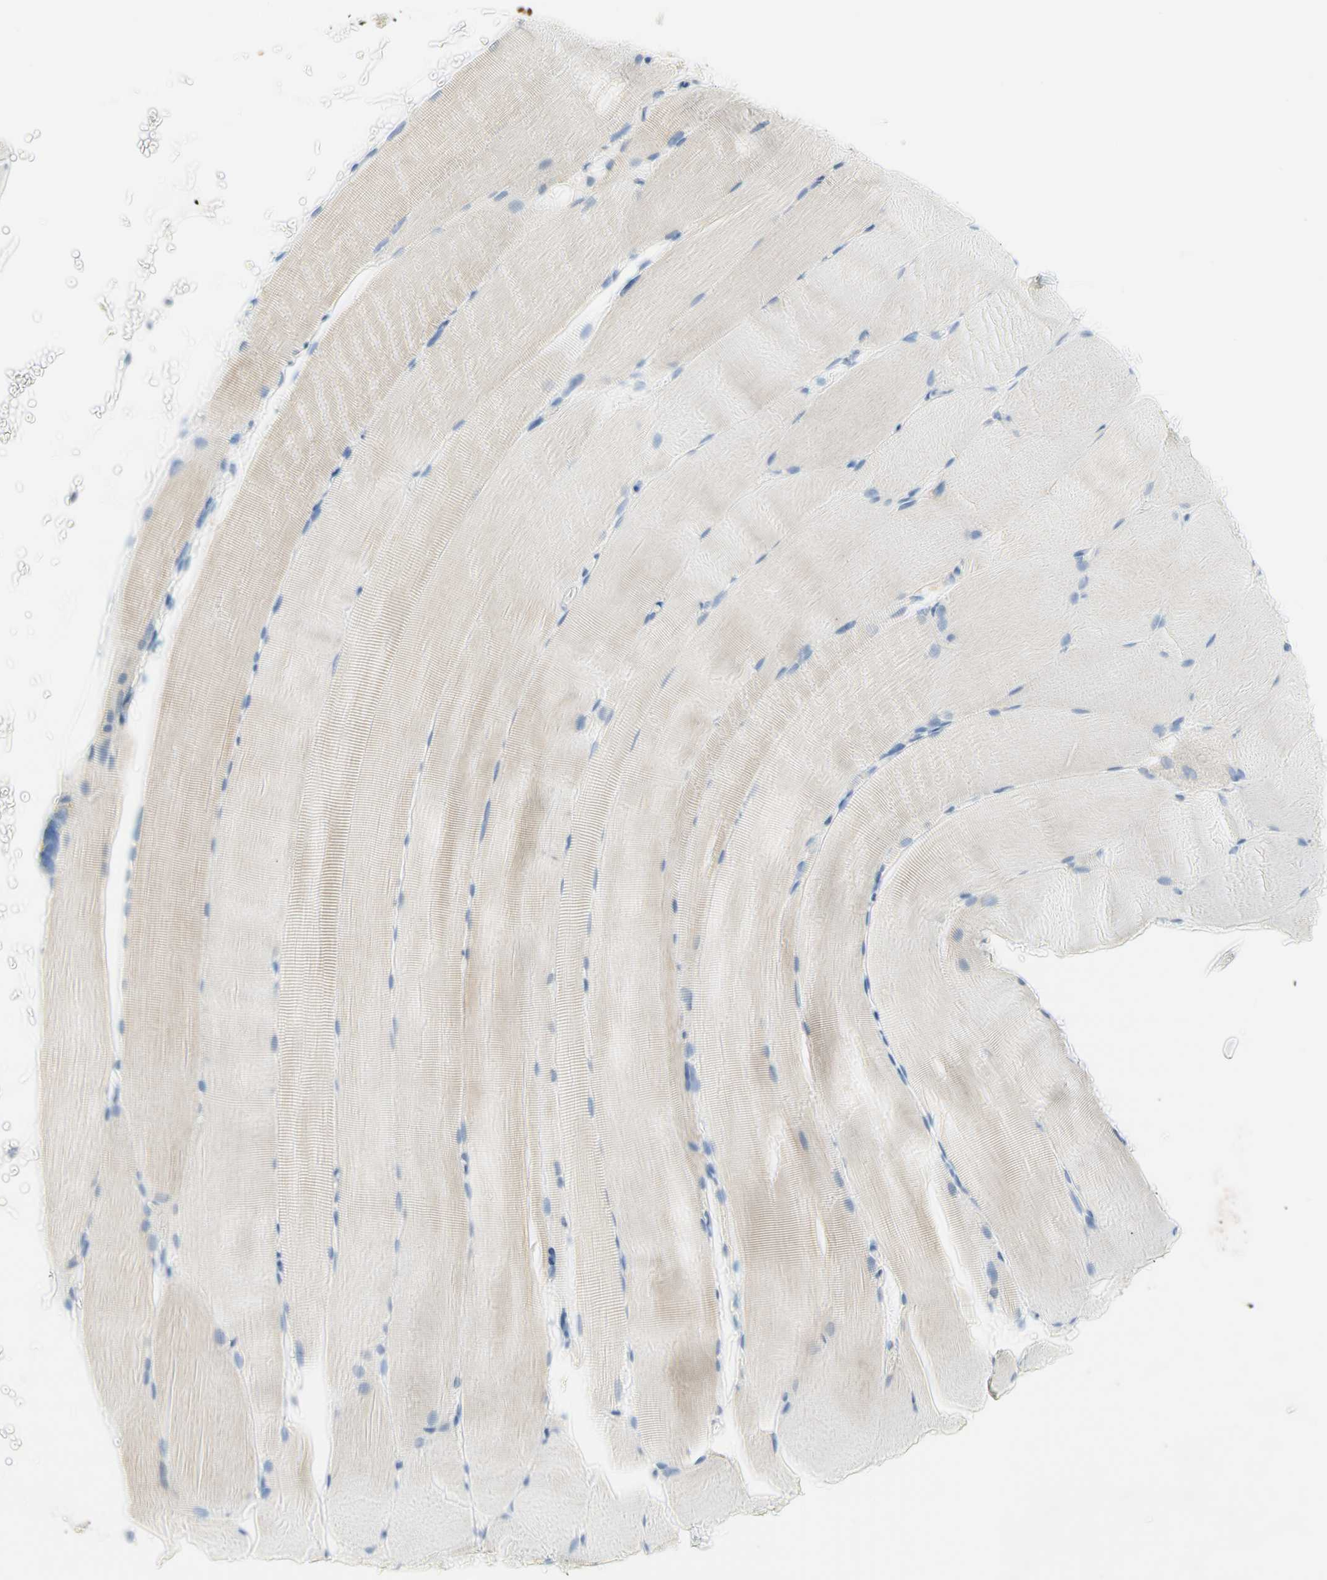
{"staining": {"intensity": "weak", "quantity": "<25%", "location": "cytoplasmic/membranous"}, "tissue": "skeletal muscle", "cell_type": "Myocytes", "image_type": "normal", "snomed": [{"axis": "morphology", "description": "Normal tissue, NOS"}, {"axis": "topography", "description": "Skeletal muscle"}, {"axis": "topography", "description": "Parathyroid gland"}], "caption": "Benign skeletal muscle was stained to show a protein in brown. There is no significant positivity in myocytes. The staining is performed using DAB (3,3'-diaminobenzidine) brown chromogen with nuclei counter-stained in using hematoxylin.", "gene": "NECTIN4", "patient": {"sex": "female", "age": 37}}